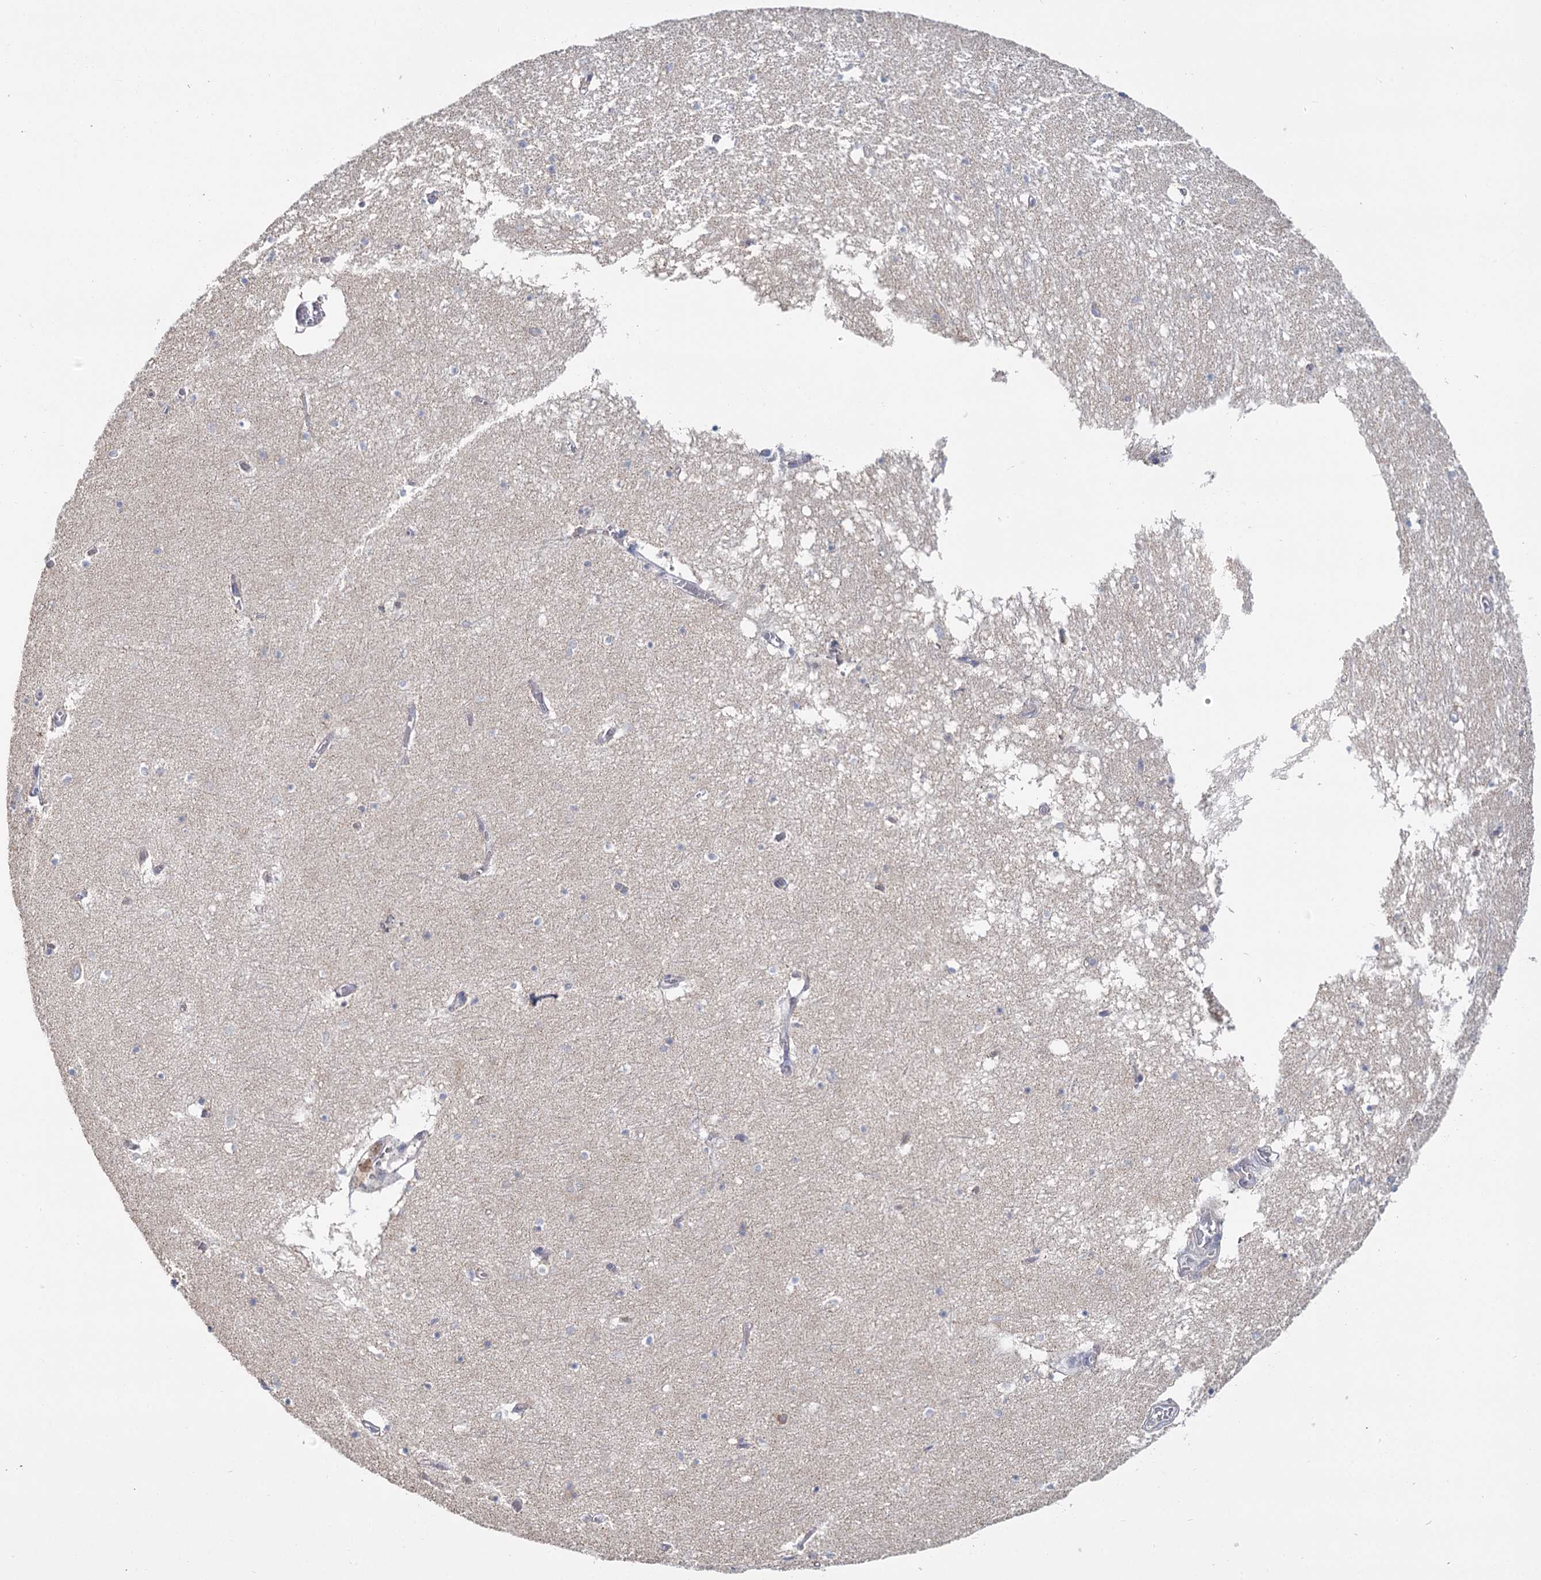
{"staining": {"intensity": "negative", "quantity": "none", "location": "none"}, "tissue": "hippocampus", "cell_type": "Glial cells", "image_type": "normal", "snomed": [{"axis": "morphology", "description": "Normal tissue, NOS"}, {"axis": "topography", "description": "Hippocampus"}], "caption": "Immunohistochemical staining of benign human hippocampus reveals no significant expression in glial cells.", "gene": "ACOX2", "patient": {"sex": "male", "age": 70}}